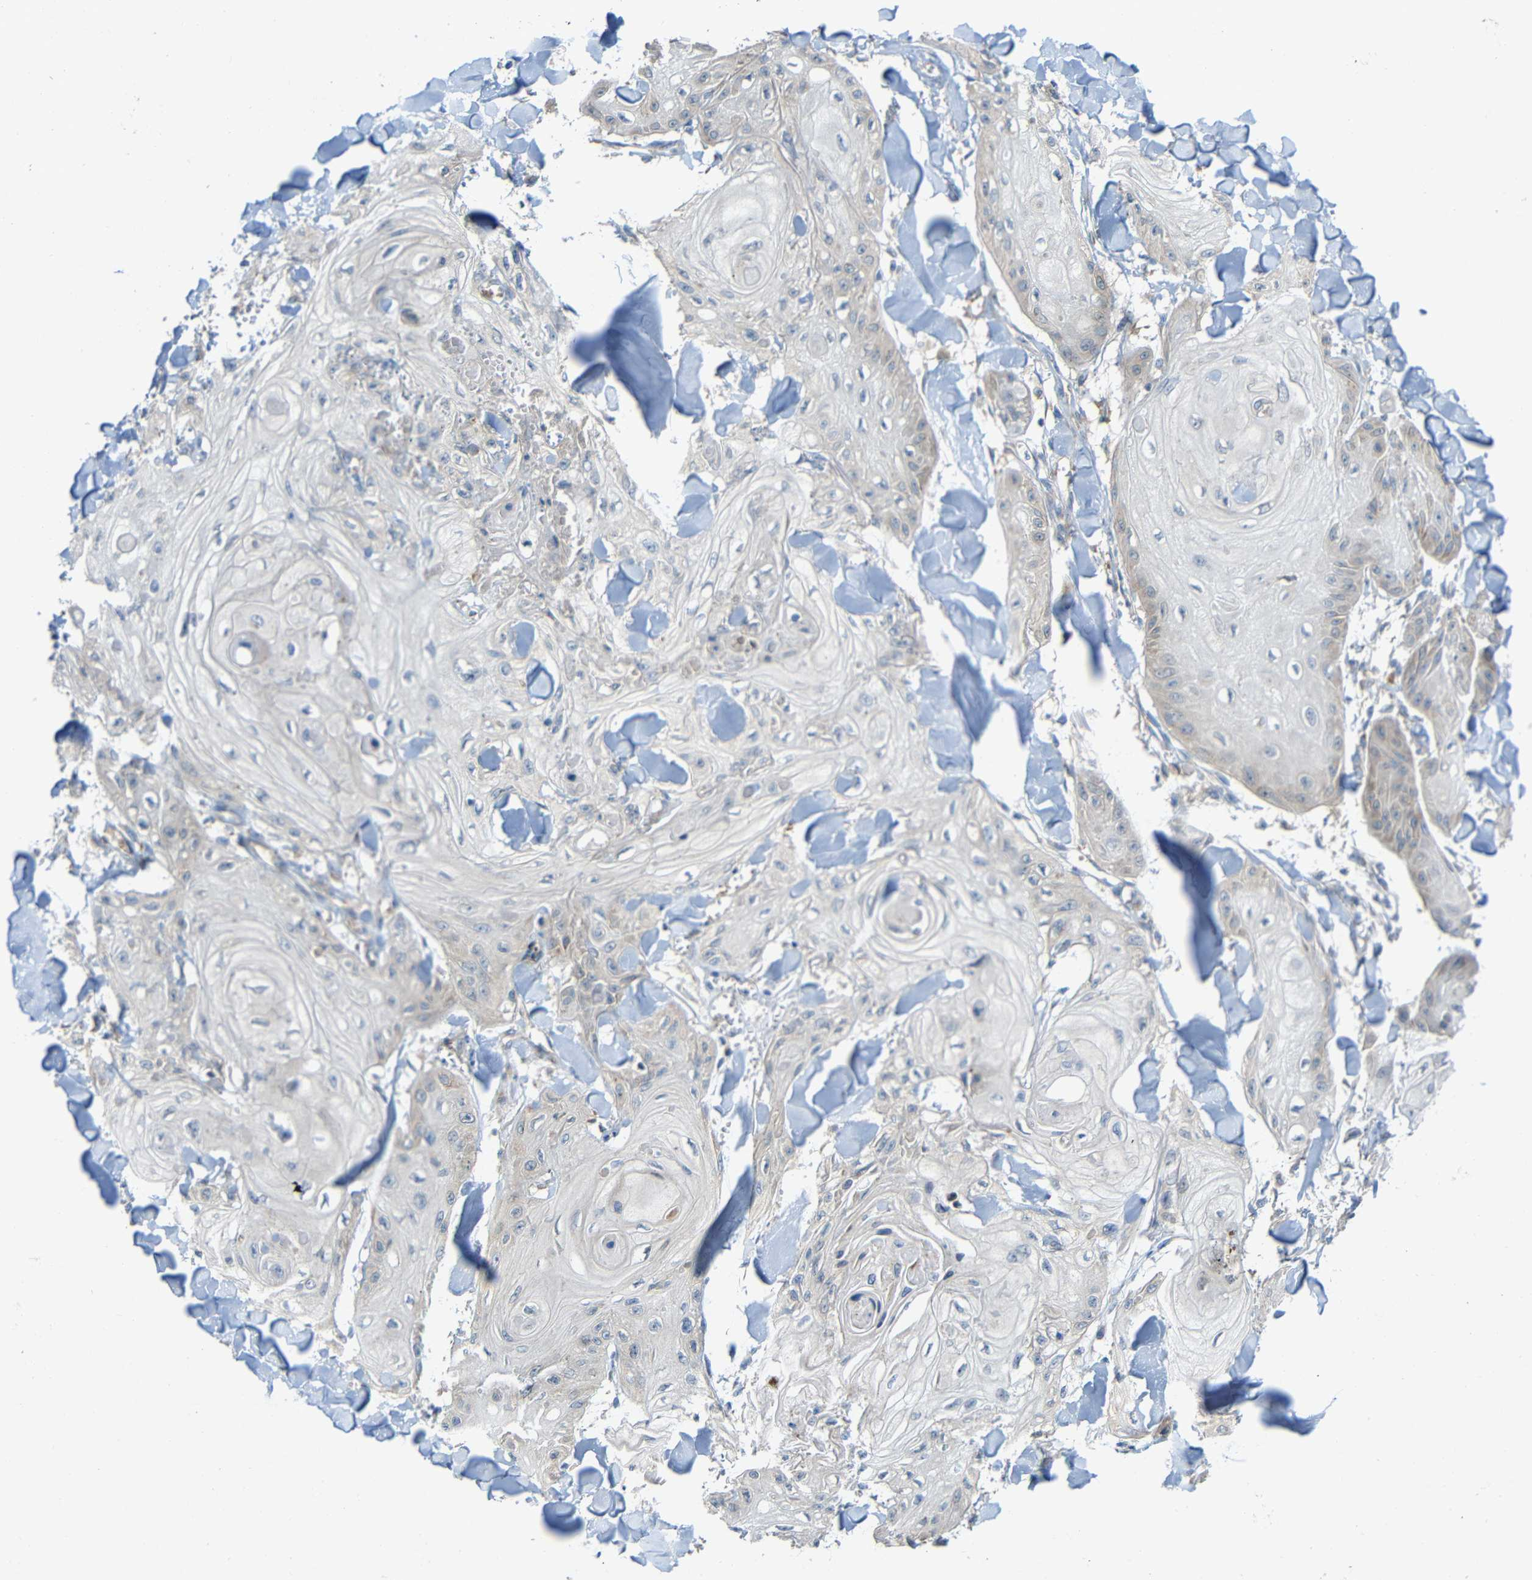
{"staining": {"intensity": "negative", "quantity": "none", "location": "none"}, "tissue": "skin cancer", "cell_type": "Tumor cells", "image_type": "cancer", "snomed": [{"axis": "morphology", "description": "Squamous cell carcinoma, NOS"}, {"axis": "topography", "description": "Skin"}], "caption": "Immunohistochemistry (IHC) image of skin cancer (squamous cell carcinoma) stained for a protein (brown), which shows no staining in tumor cells. Nuclei are stained in blue.", "gene": "TMEM25", "patient": {"sex": "male", "age": 74}}